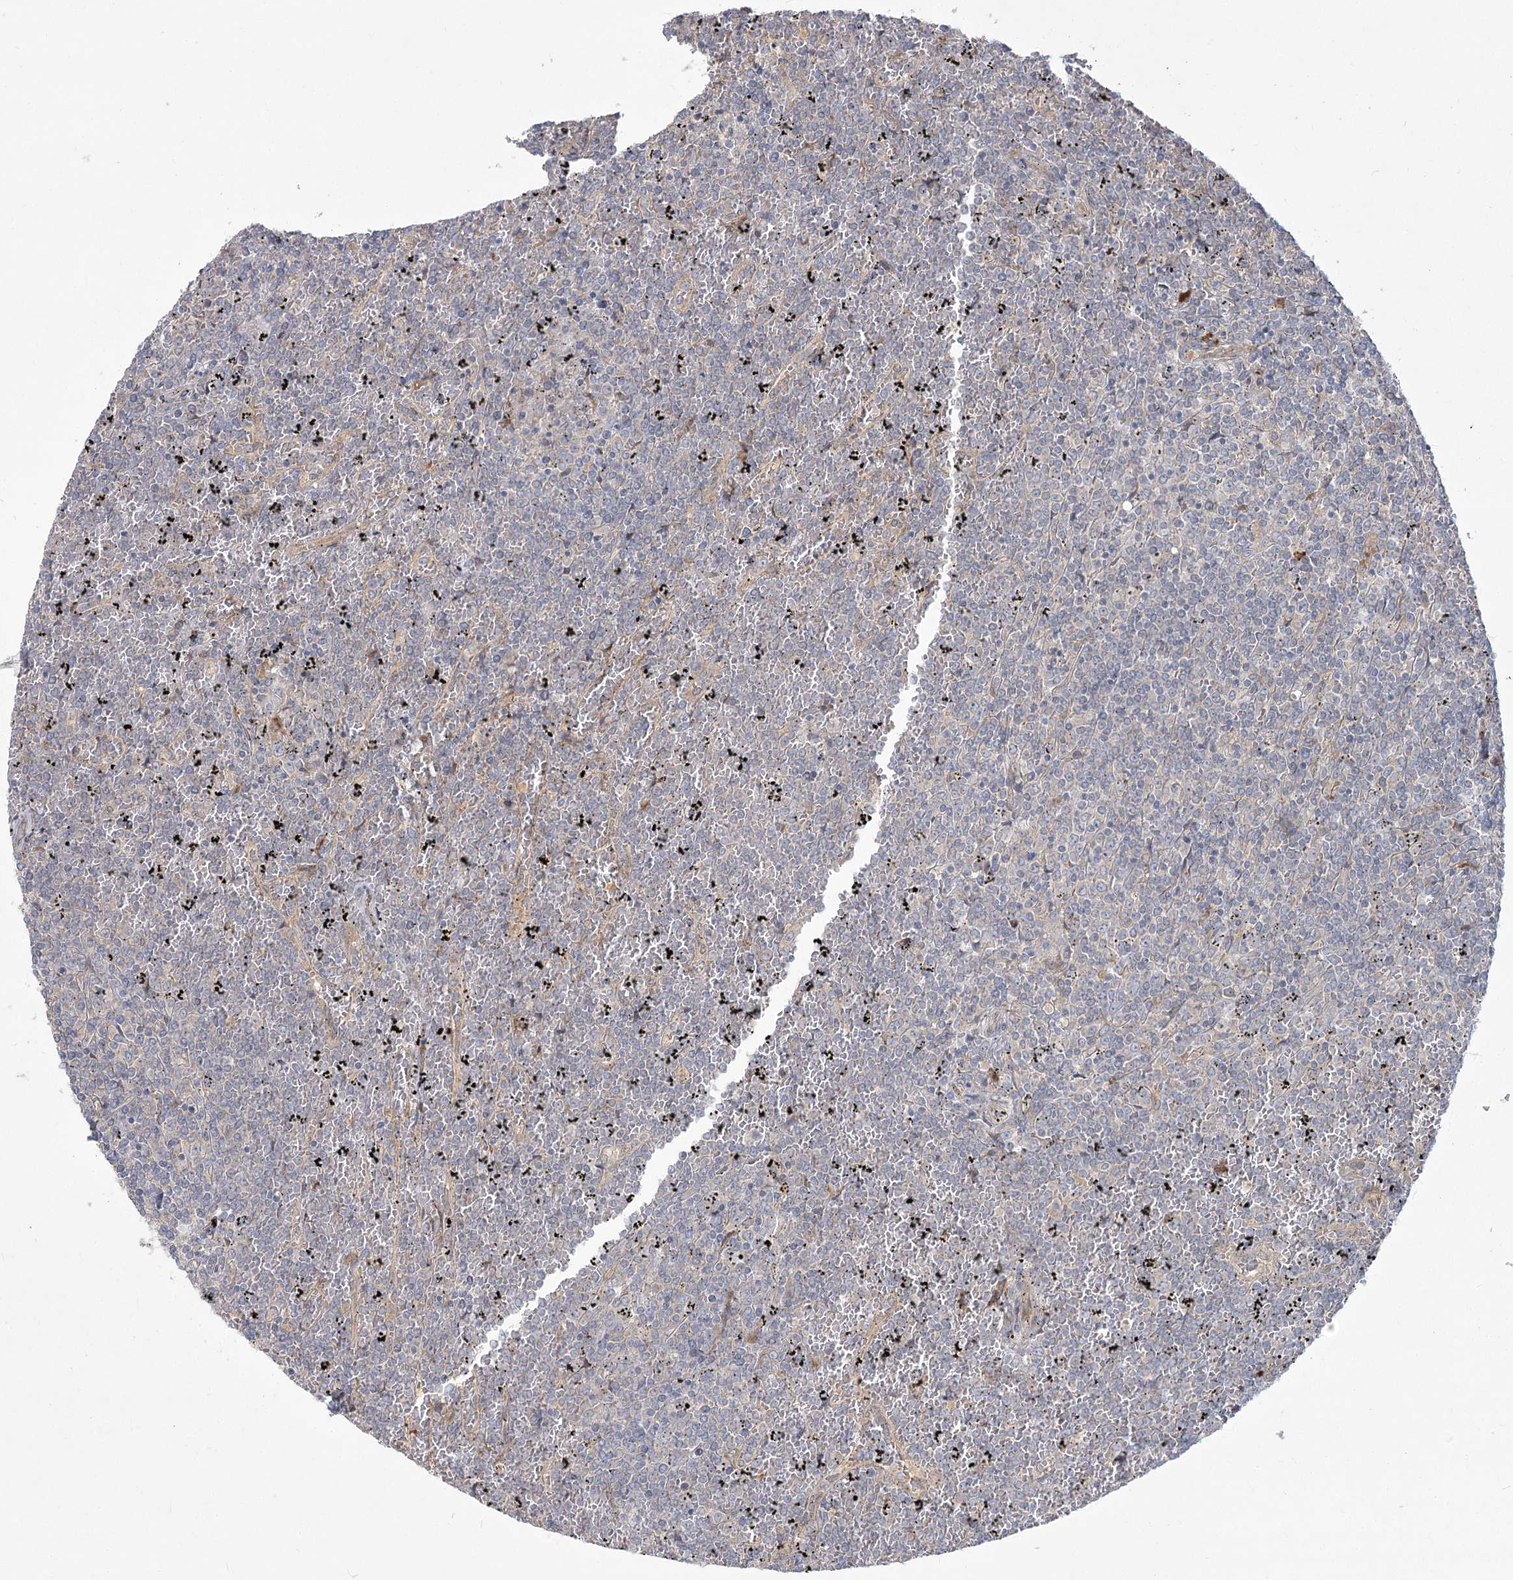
{"staining": {"intensity": "negative", "quantity": "none", "location": "none"}, "tissue": "lymphoma", "cell_type": "Tumor cells", "image_type": "cancer", "snomed": [{"axis": "morphology", "description": "Malignant lymphoma, non-Hodgkin's type, Low grade"}, {"axis": "topography", "description": "Spleen"}], "caption": "Lymphoma was stained to show a protein in brown. There is no significant staining in tumor cells. (DAB (3,3'-diaminobenzidine) immunohistochemistry visualized using brightfield microscopy, high magnification).", "gene": "CAMTA1", "patient": {"sex": "female", "age": 19}}